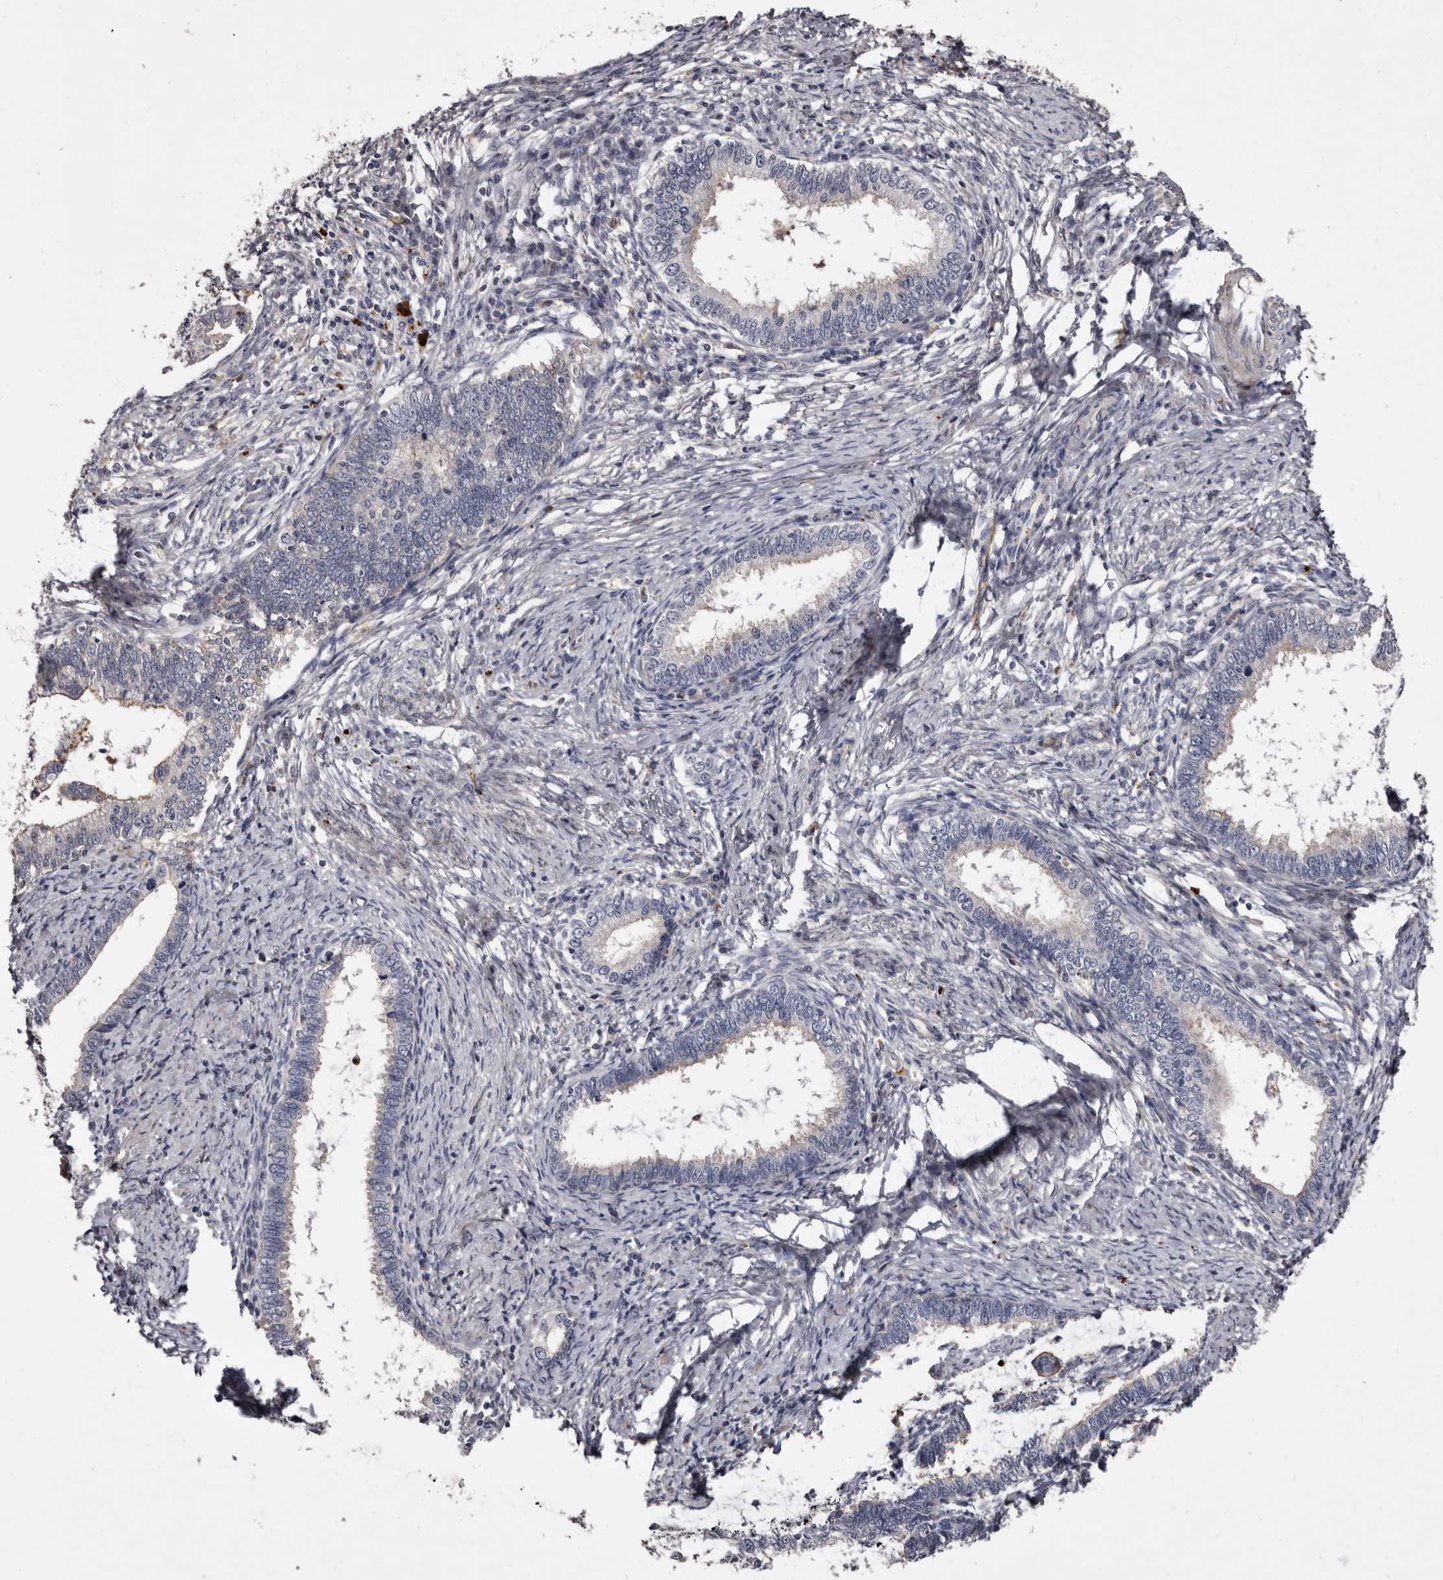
{"staining": {"intensity": "negative", "quantity": "none", "location": "none"}, "tissue": "cervical cancer", "cell_type": "Tumor cells", "image_type": "cancer", "snomed": [{"axis": "morphology", "description": "Adenocarcinoma, NOS"}, {"axis": "topography", "description": "Cervix"}], "caption": "Immunohistochemistry (IHC) histopathology image of adenocarcinoma (cervical) stained for a protein (brown), which reveals no expression in tumor cells.", "gene": "SLC10A4", "patient": {"sex": "female", "age": 36}}